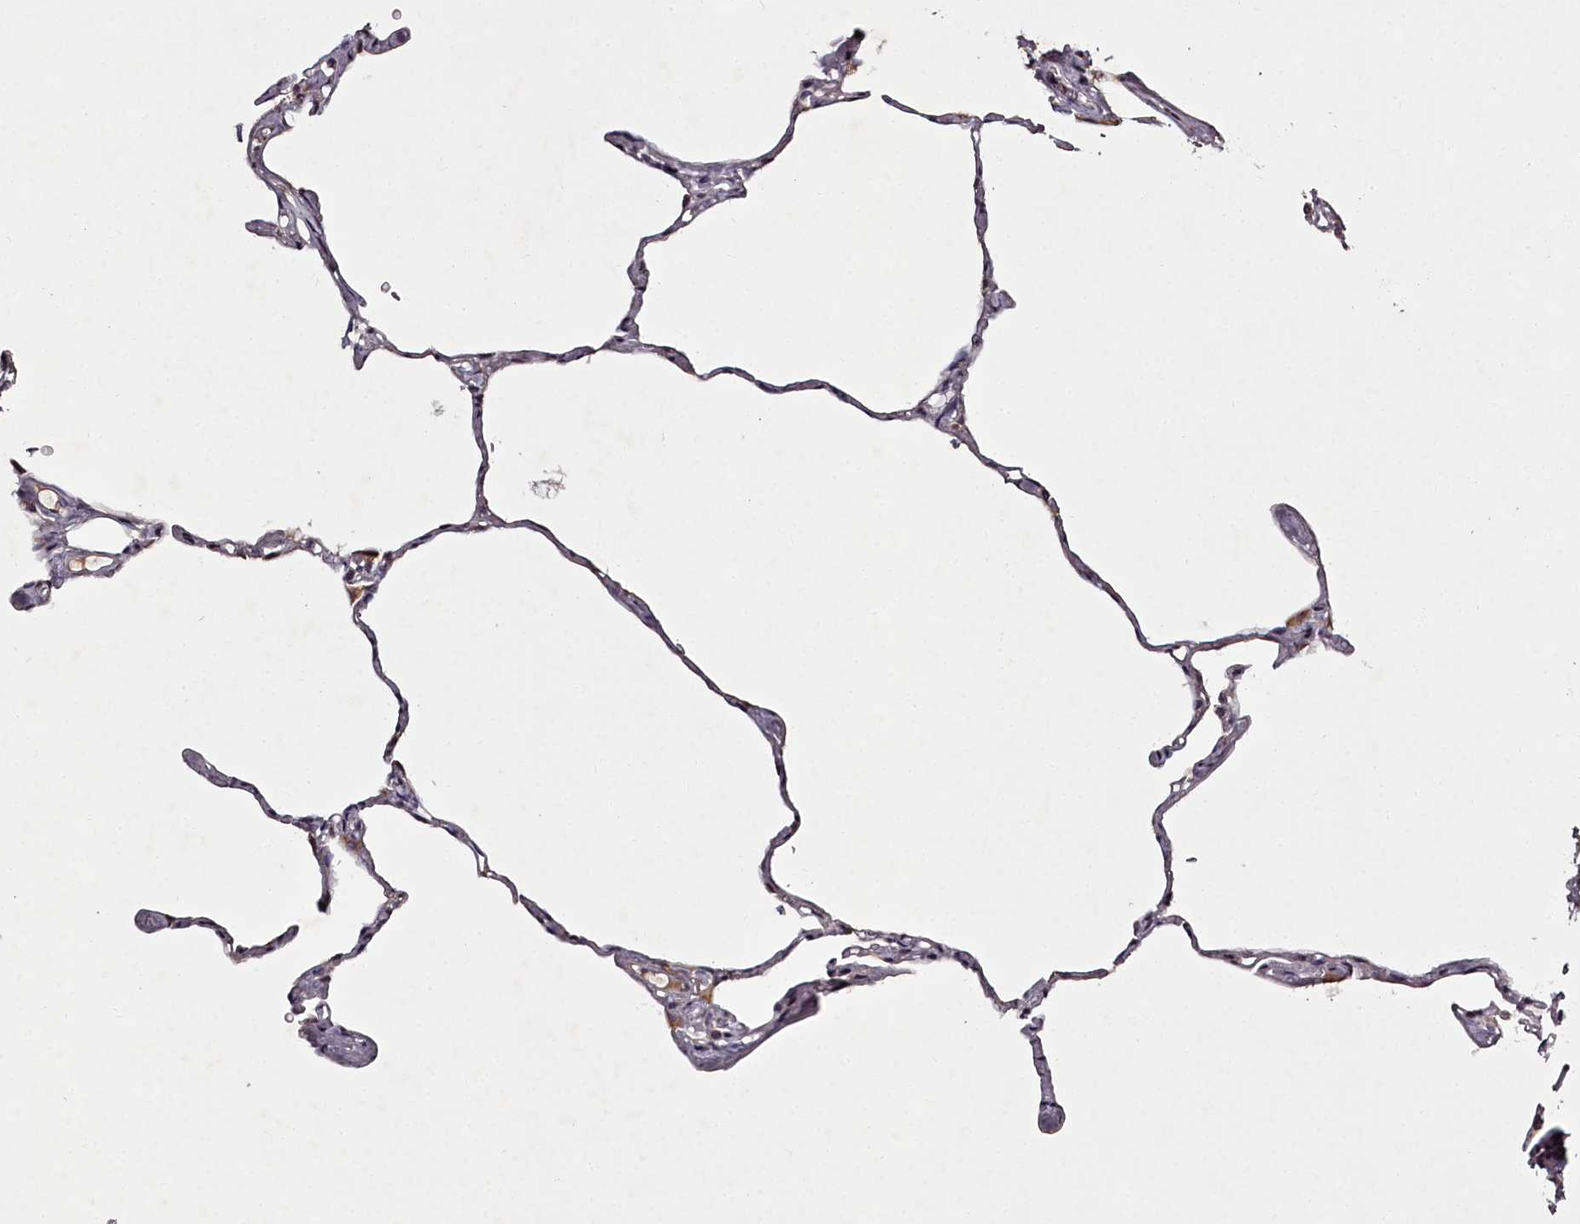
{"staining": {"intensity": "negative", "quantity": "none", "location": "none"}, "tissue": "lung", "cell_type": "Alveolar cells", "image_type": "normal", "snomed": [{"axis": "morphology", "description": "Normal tissue, NOS"}, {"axis": "topography", "description": "Lung"}], "caption": "DAB immunohistochemical staining of unremarkable human lung displays no significant expression in alveolar cells.", "gene": "RBMXL2", "patient": {"sex": "male", "age": 65}}